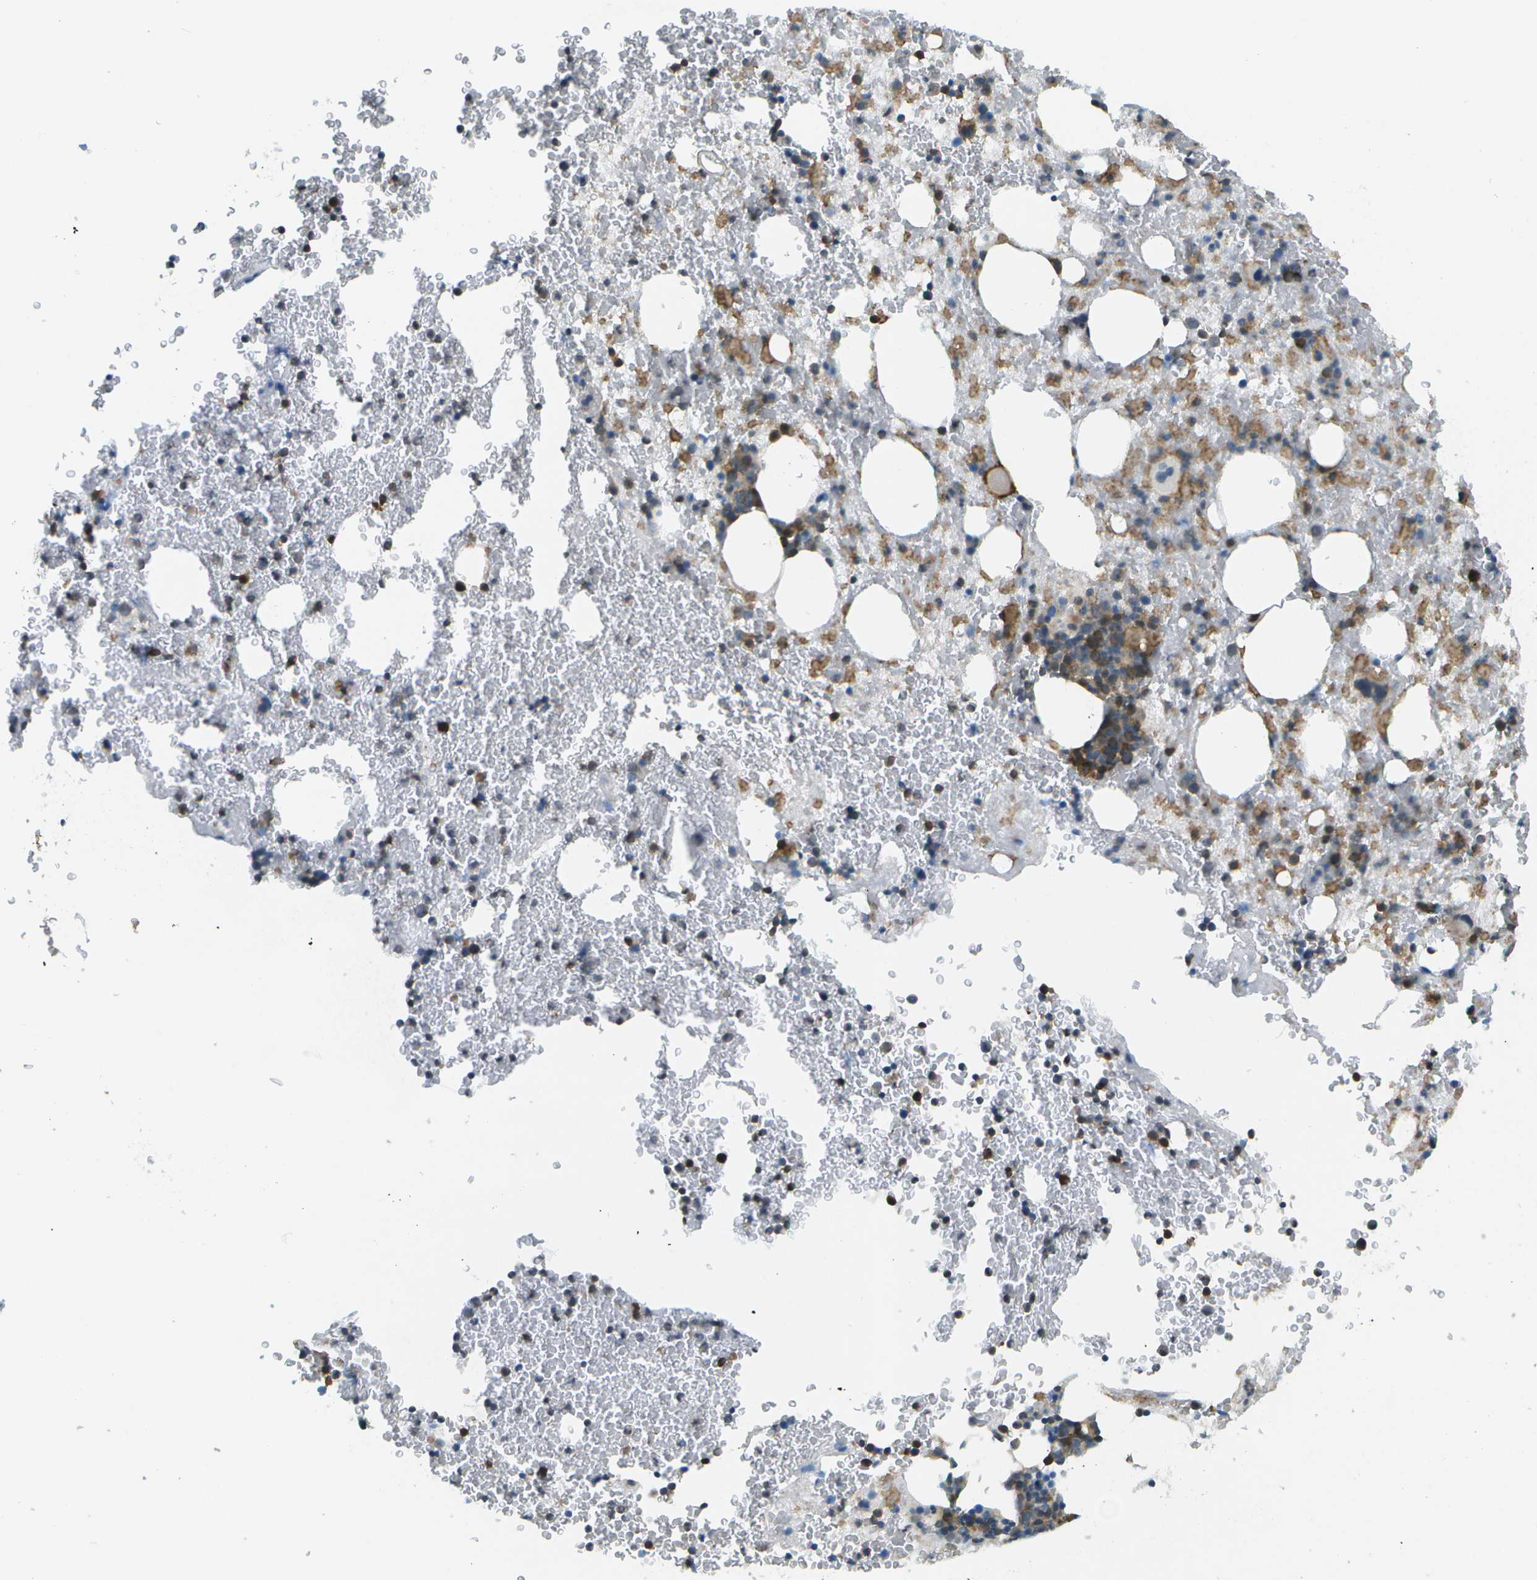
{"staining": {"intensity": "moderate", "quantity": "<25%", "location": "cytoplasmic/membranous"}, "tissue": "bone marrow", "cell_type": "Hematopoietic cells", "image_type": "normal", "snomed": [{"axis": "morphology", "description": "Normal tissue, NOS"}, {"axis": "morphology", "description": "Inflammation, NOS"}, {"axis": "topography", "description": "Bone marrow"}], "caption": "This is a histology image of immunohistochemistry staining of normal bone marrow, which shows moderate positivity in the cytoplasmic/membranous of hematopoietic cells.", "gene": "CDH23", "patient": {"sex": "male", "age": 63}}